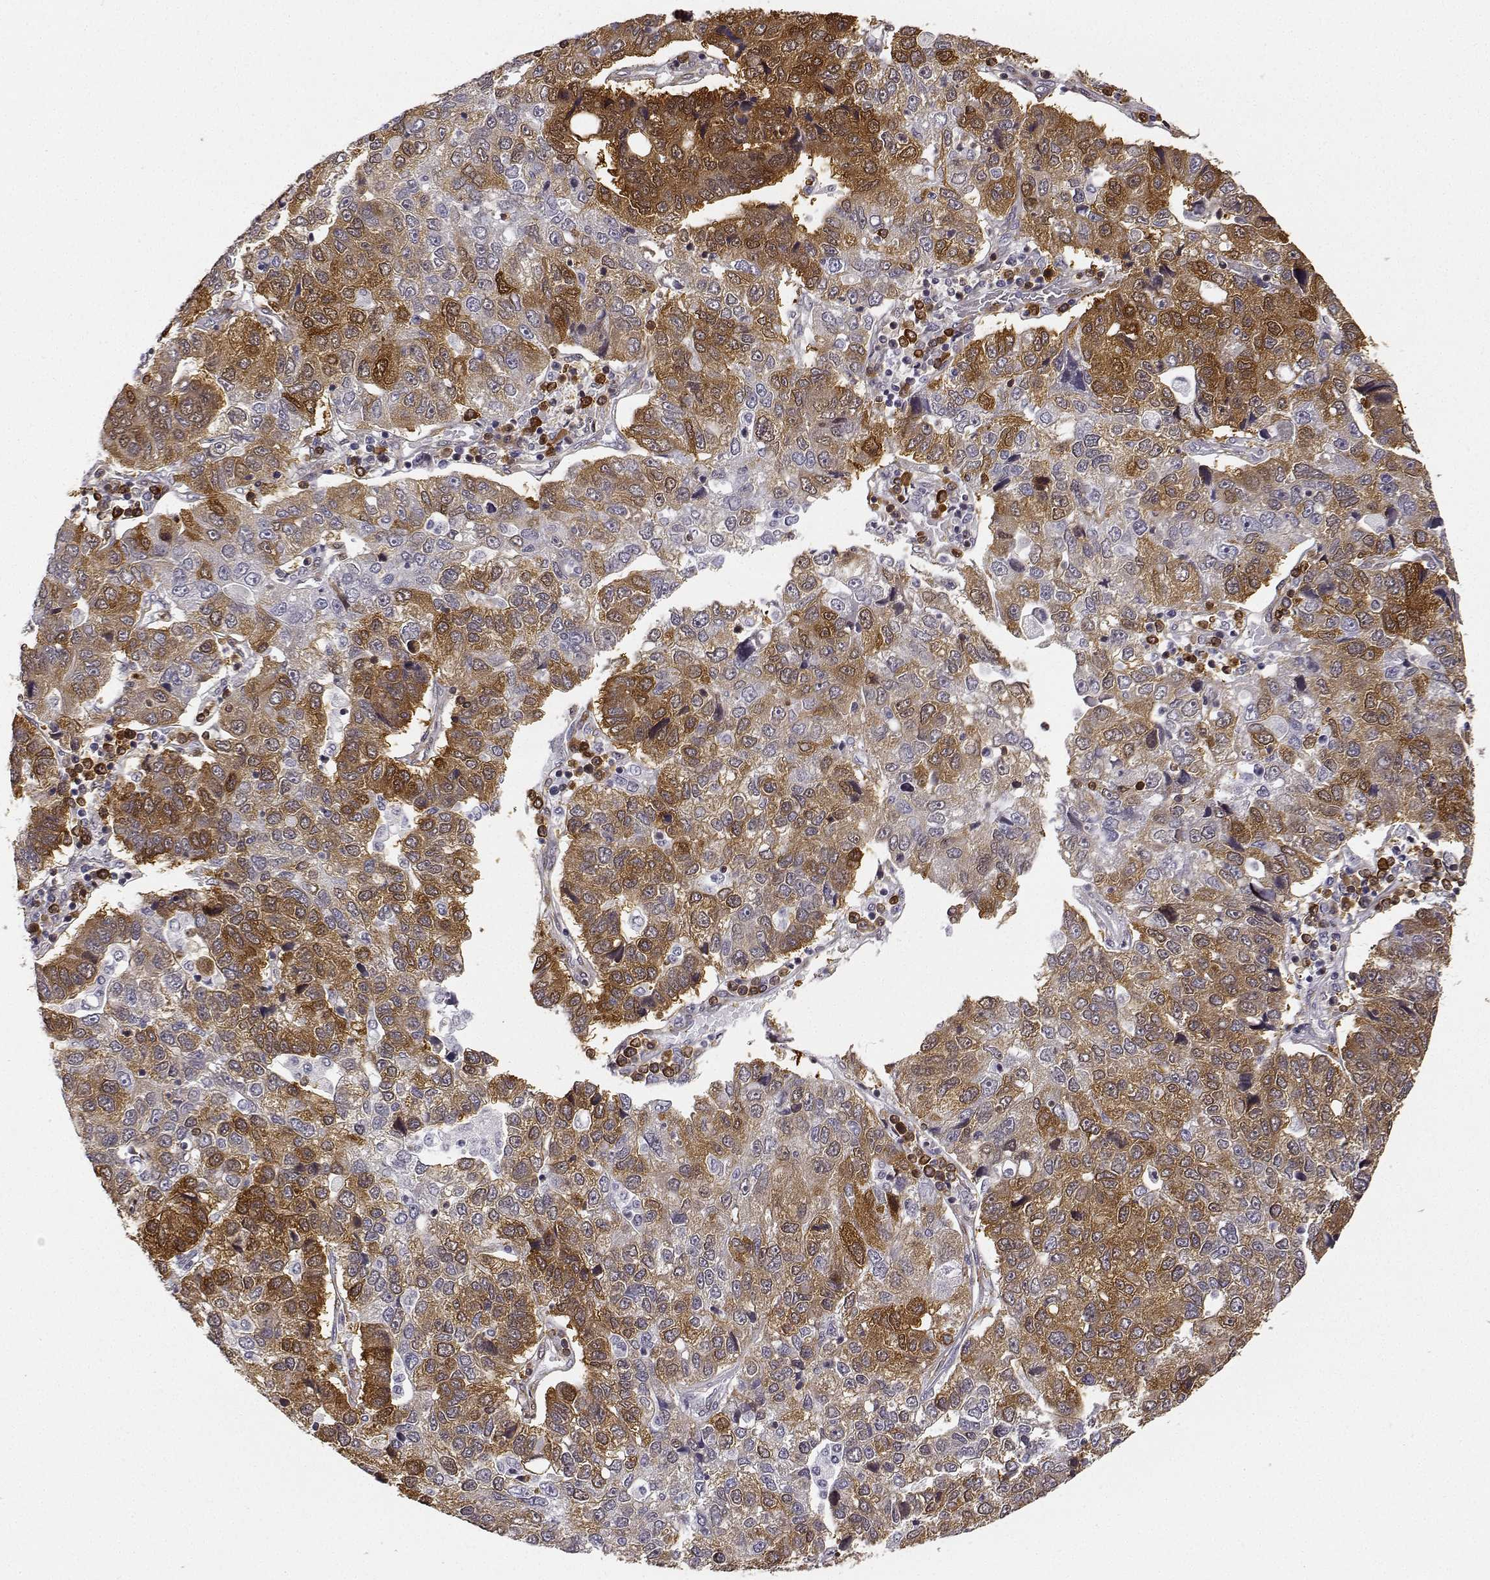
{"staining": {"intensity": "moderate", "quantity": ">75%", "location": "cytoplasmic/membranous"}, "tissue": "pancreatic cancer", "cell_type": "Tumor cells", "image_type": "cancer", "snomed": [{"axis": "morphology", "description": "Adenocarcinoma, NOS"}, {"axis": "topography", "description": "Pancreas"}], "caption": "This micrograph shows pancreatic cancer stained with IHC to label a protein in brown. The cytoplasmic/membranous of tumor cells show moderate positivity for the protein. Nuclei are counter-stained blue.", "gene": "PHGDH", "patient": {"sex": "female", "age": 61}}